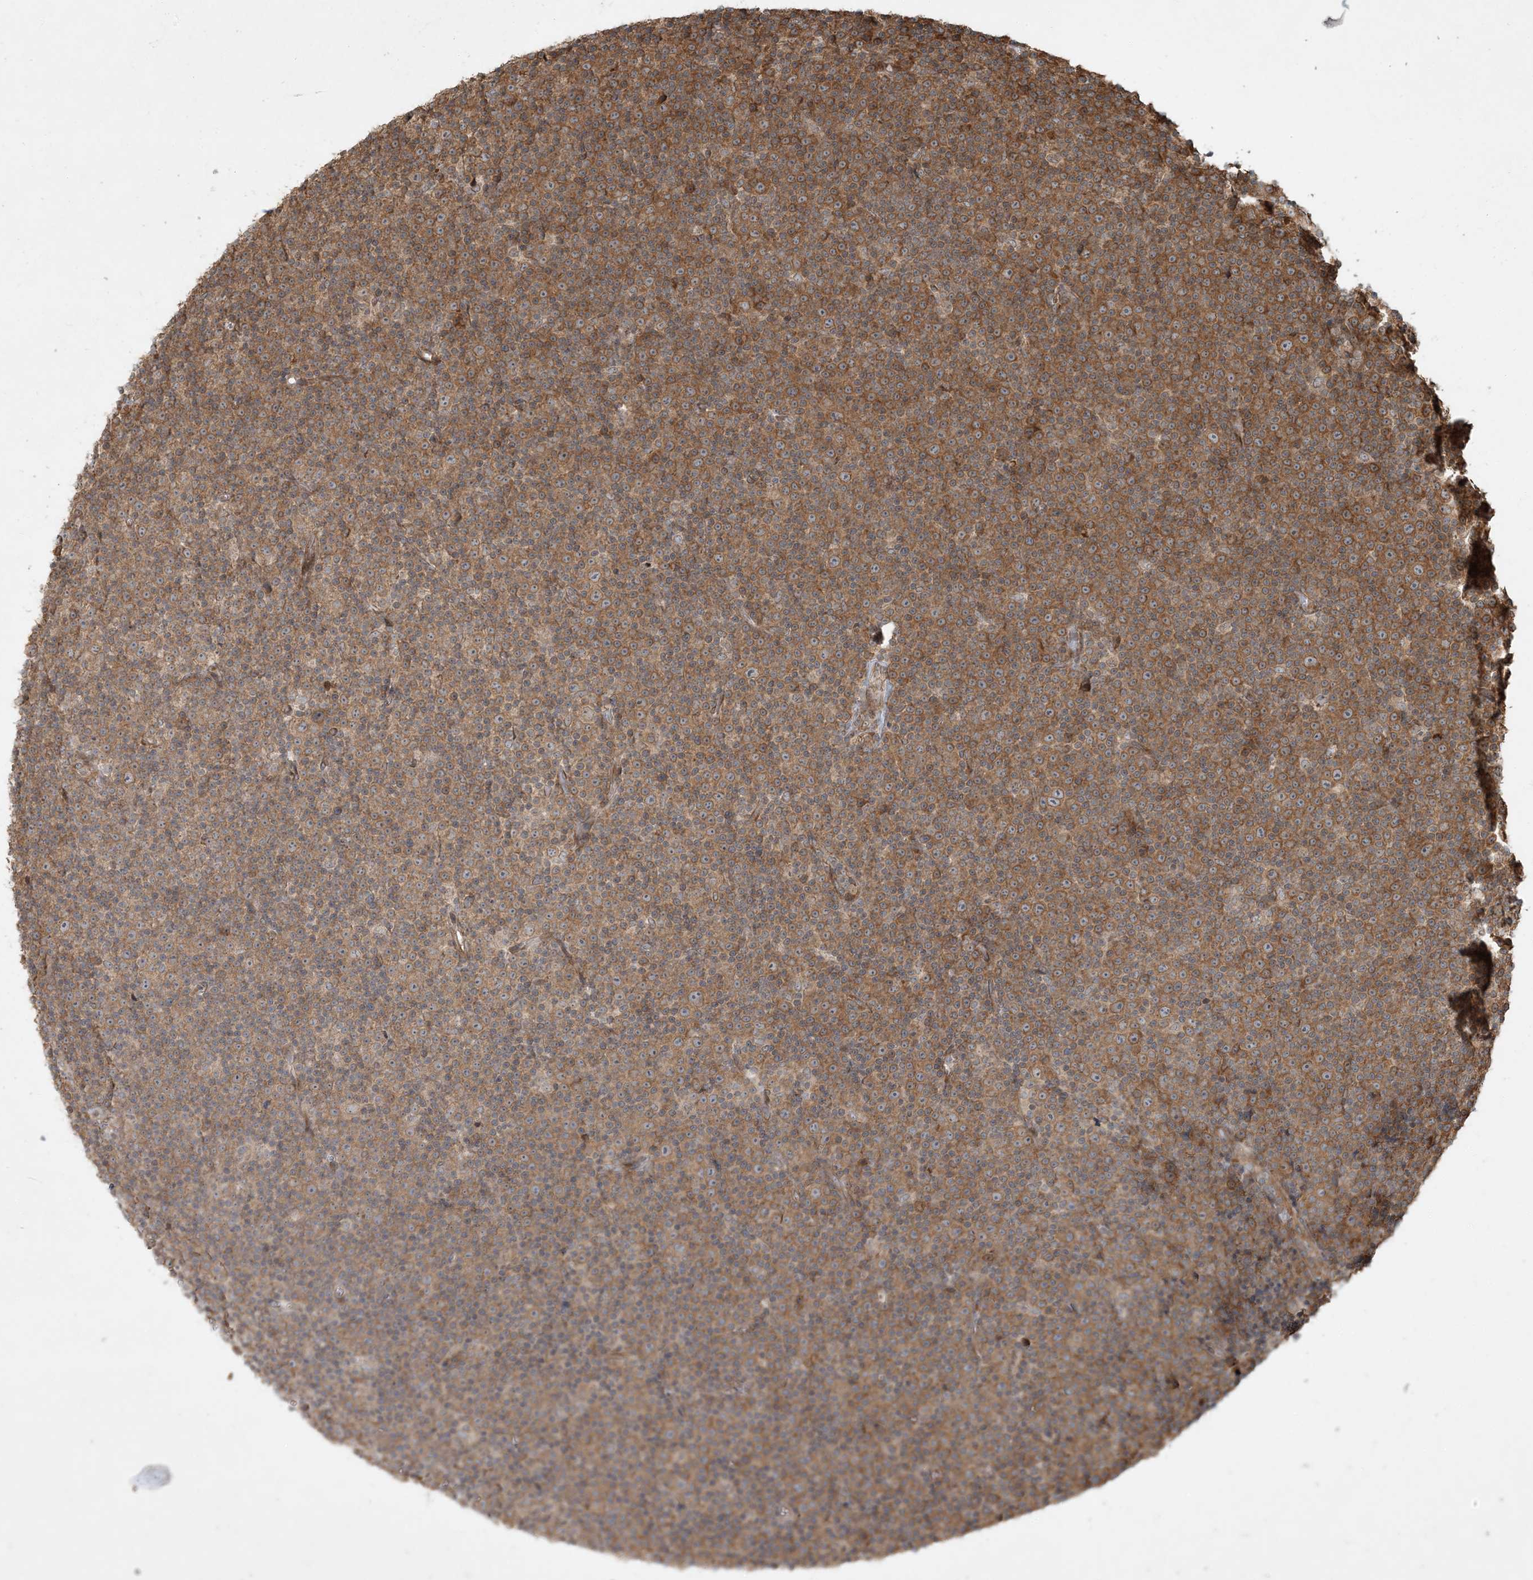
{"staining": {"intensity": "moderate", "quantity": ">75%", "location": "cytoplasmic/membranous"}, "tissue": "lymphoma", "cell_type": "Tumor cells", "image_type": "cancer", "snomed": [{"axis": "morphology", "description": "Malignant lymphoma, non-Hodgkin's type, Low grade"}, {"axis": "topography", "description": "Lymph node"}], "caption": "Brown immunohistochemical staining in lymphoma displays moderate cytoplasmic/membranous positivity in approximately >75% of tumor cells.", "gene": "COMMD8", "patient": {"sex": "female", "age": 67}}